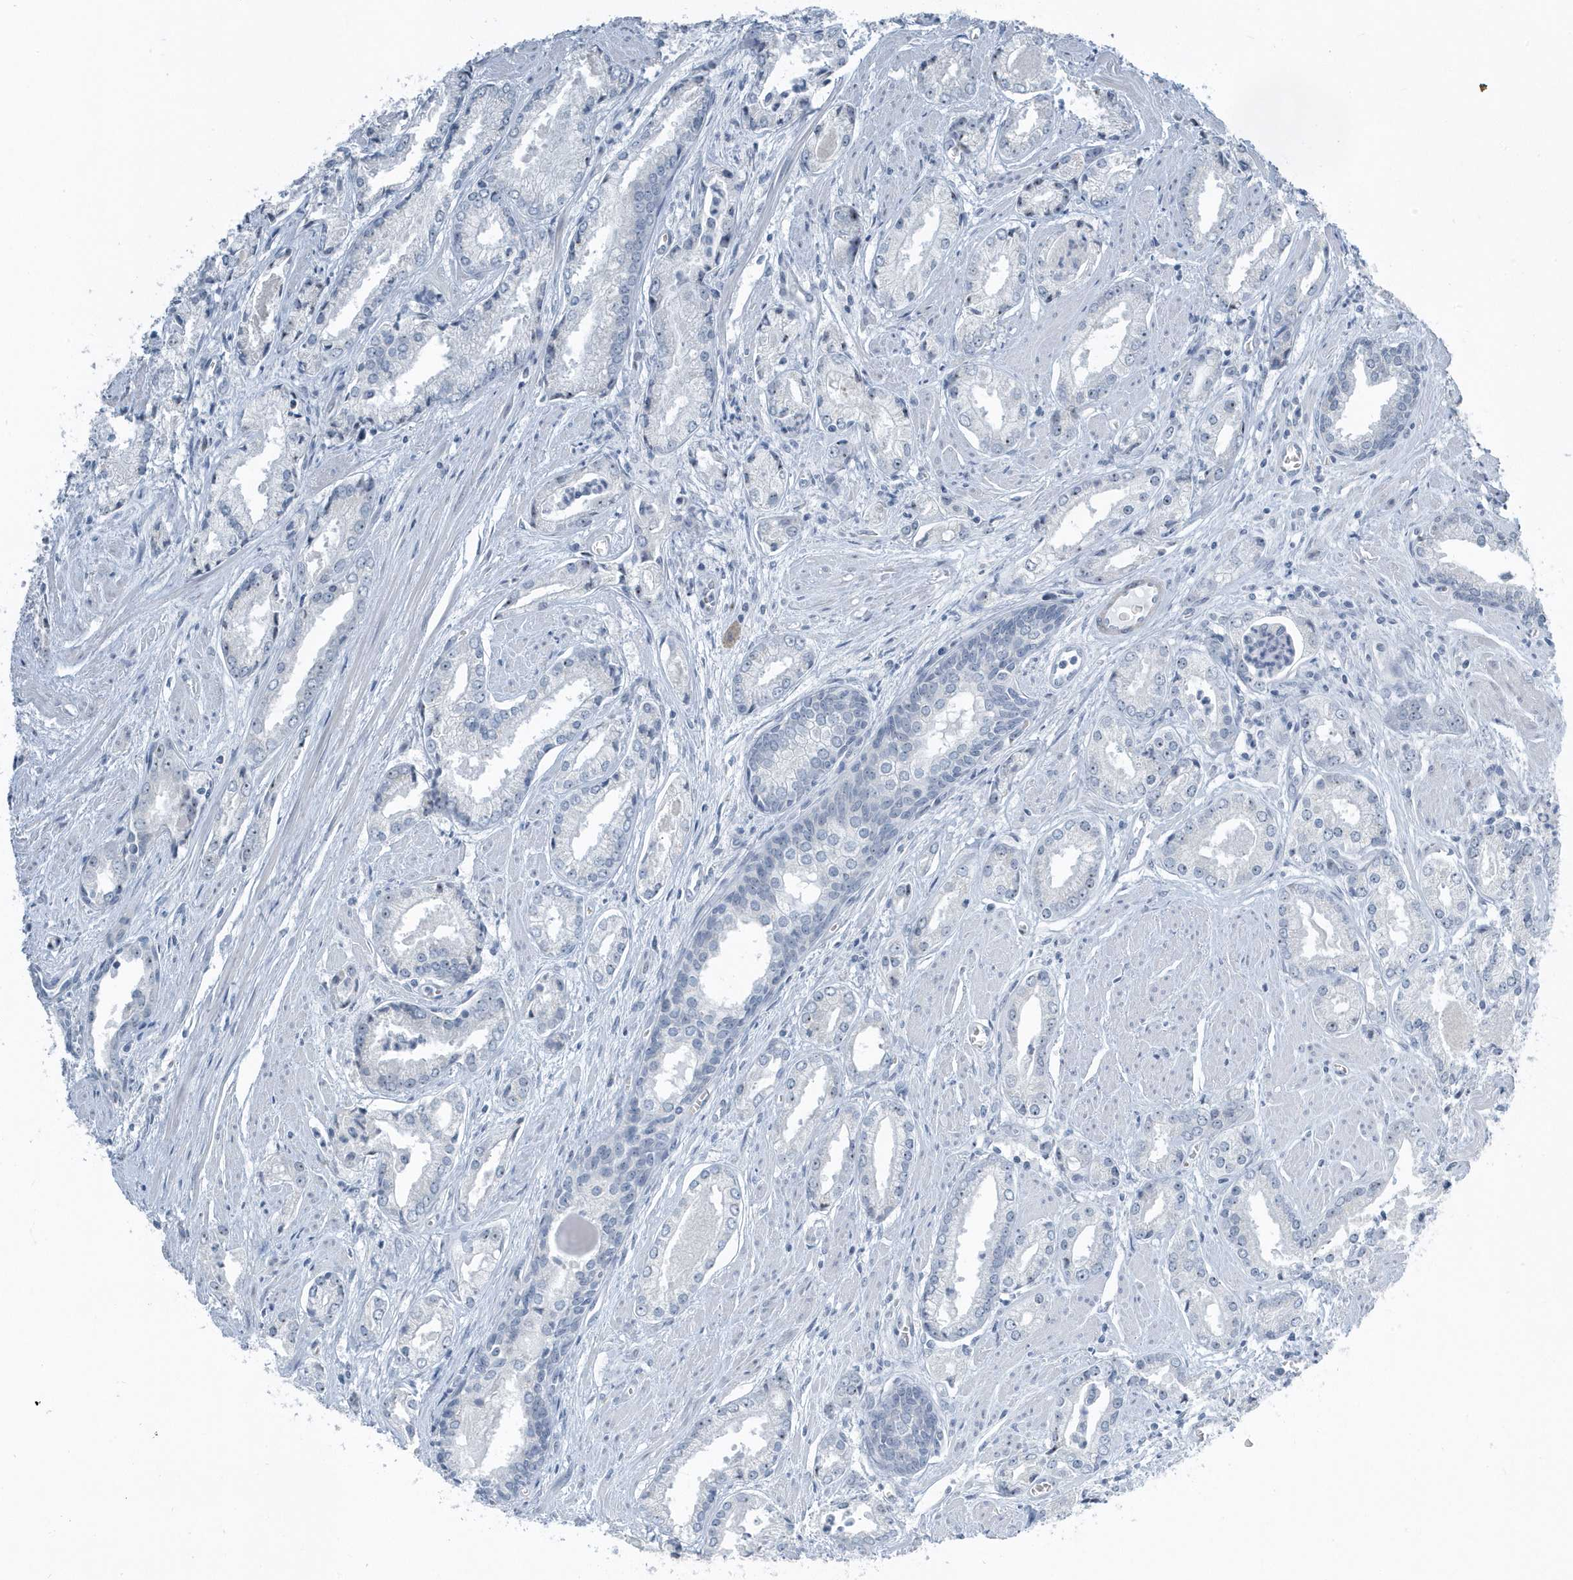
{"staining": {"intensity": "negative", "quantity": "none", "location": "none"}, "tissue": "prostate cancer", "cell_type": "Tumor cells", "image_type": "cancer", "snomed": [{"axis": "morphology", "description": "Adenocarcinoma, Low grade"}, {"axis": "topography", "description": "Prostate"}], "caption": "Tumor cells show no significant positivity in prostate cancer (low-grade adenocarcinoma).", "gene": "RPF2", "patient": {"sex": "male", "age": 54}}